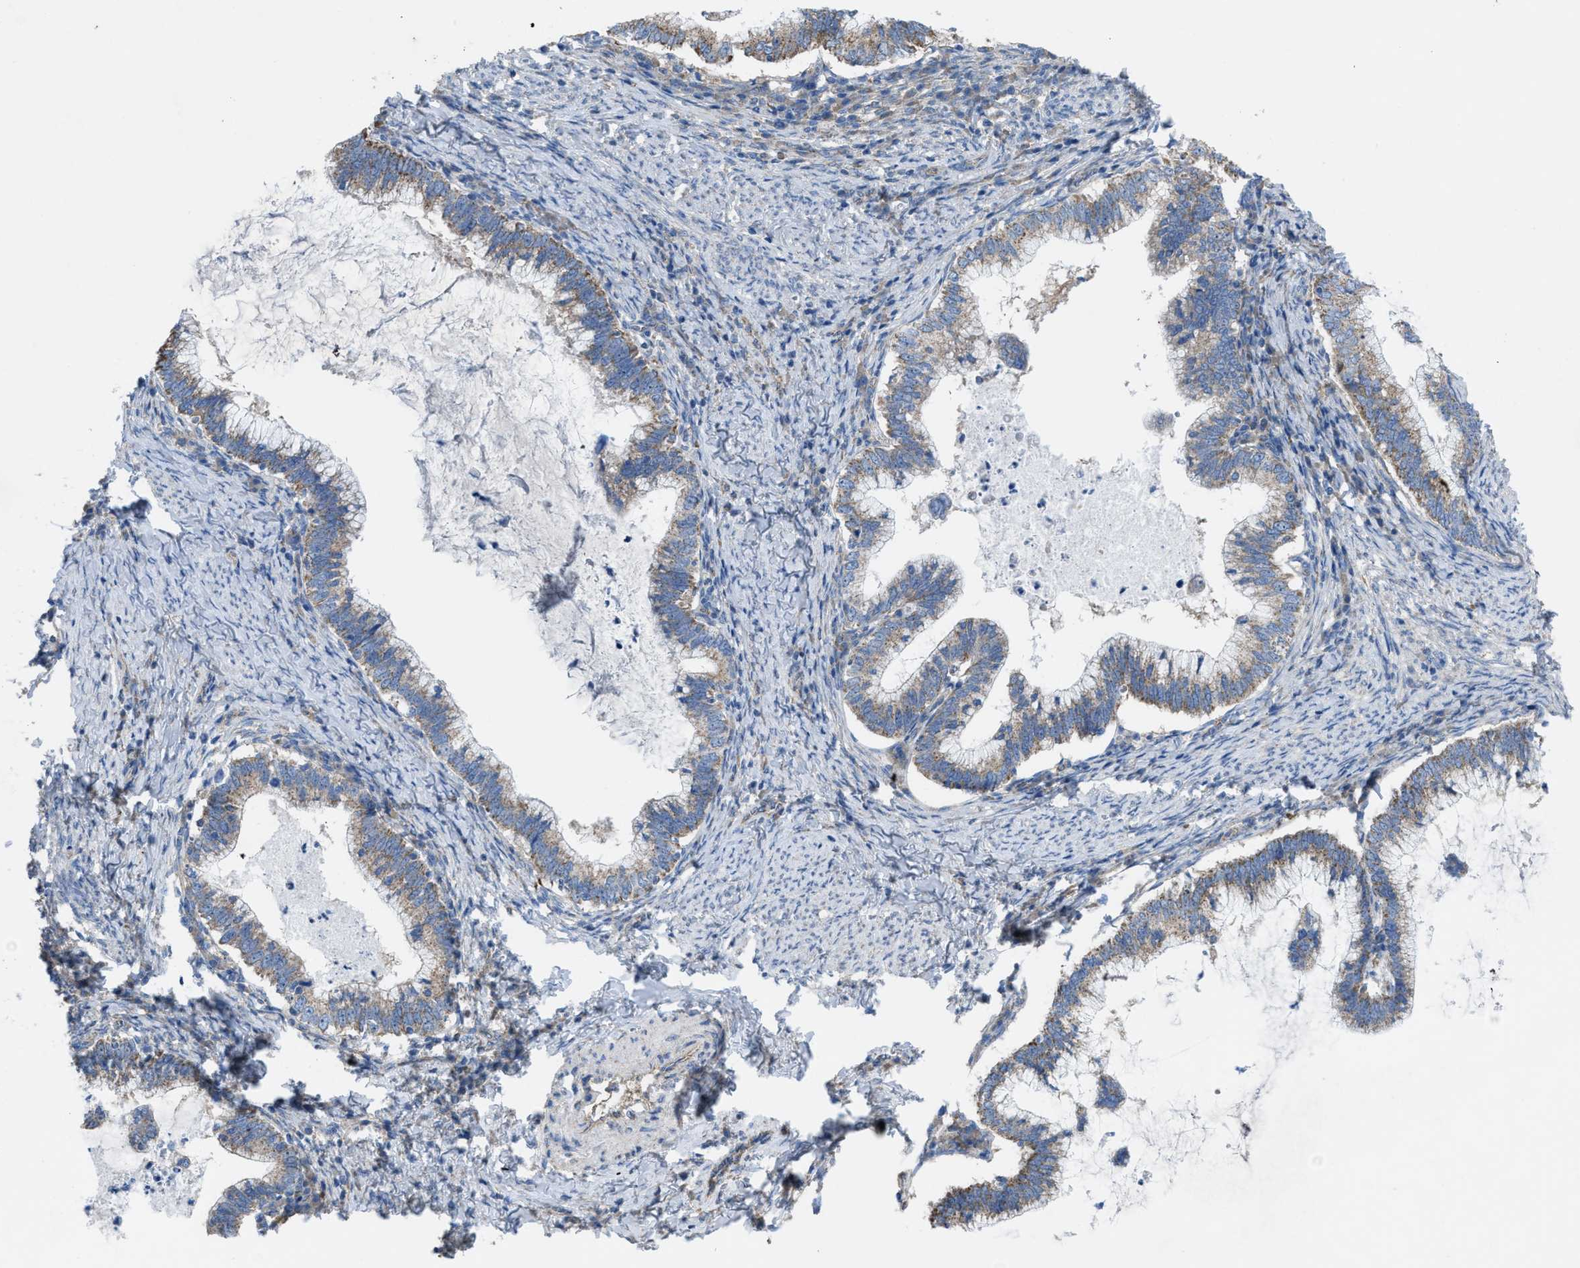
{"staining": {"intensity": "weak", "quantity": ">75%", "location": "cytoplasmic/membranous"}, "tissue": "cervical cancer", "cell_type": "Tumor cells", "image_type": "cancer", "snomed": [{"axis": "morphology", "description": "Adenocarcinoma, NOS"}, {"axis": "topography", "description": "Cervix"}], "caption": "IHC photomicrograph of human cervical adenocarcinoma stained for a protein (brown), which shows low levels of weak cytoplasmic/membranous positivity in about >75% of tumor cells.", "gene": "DOLPP1", "patient": {"sex": "female", "age": 36}}